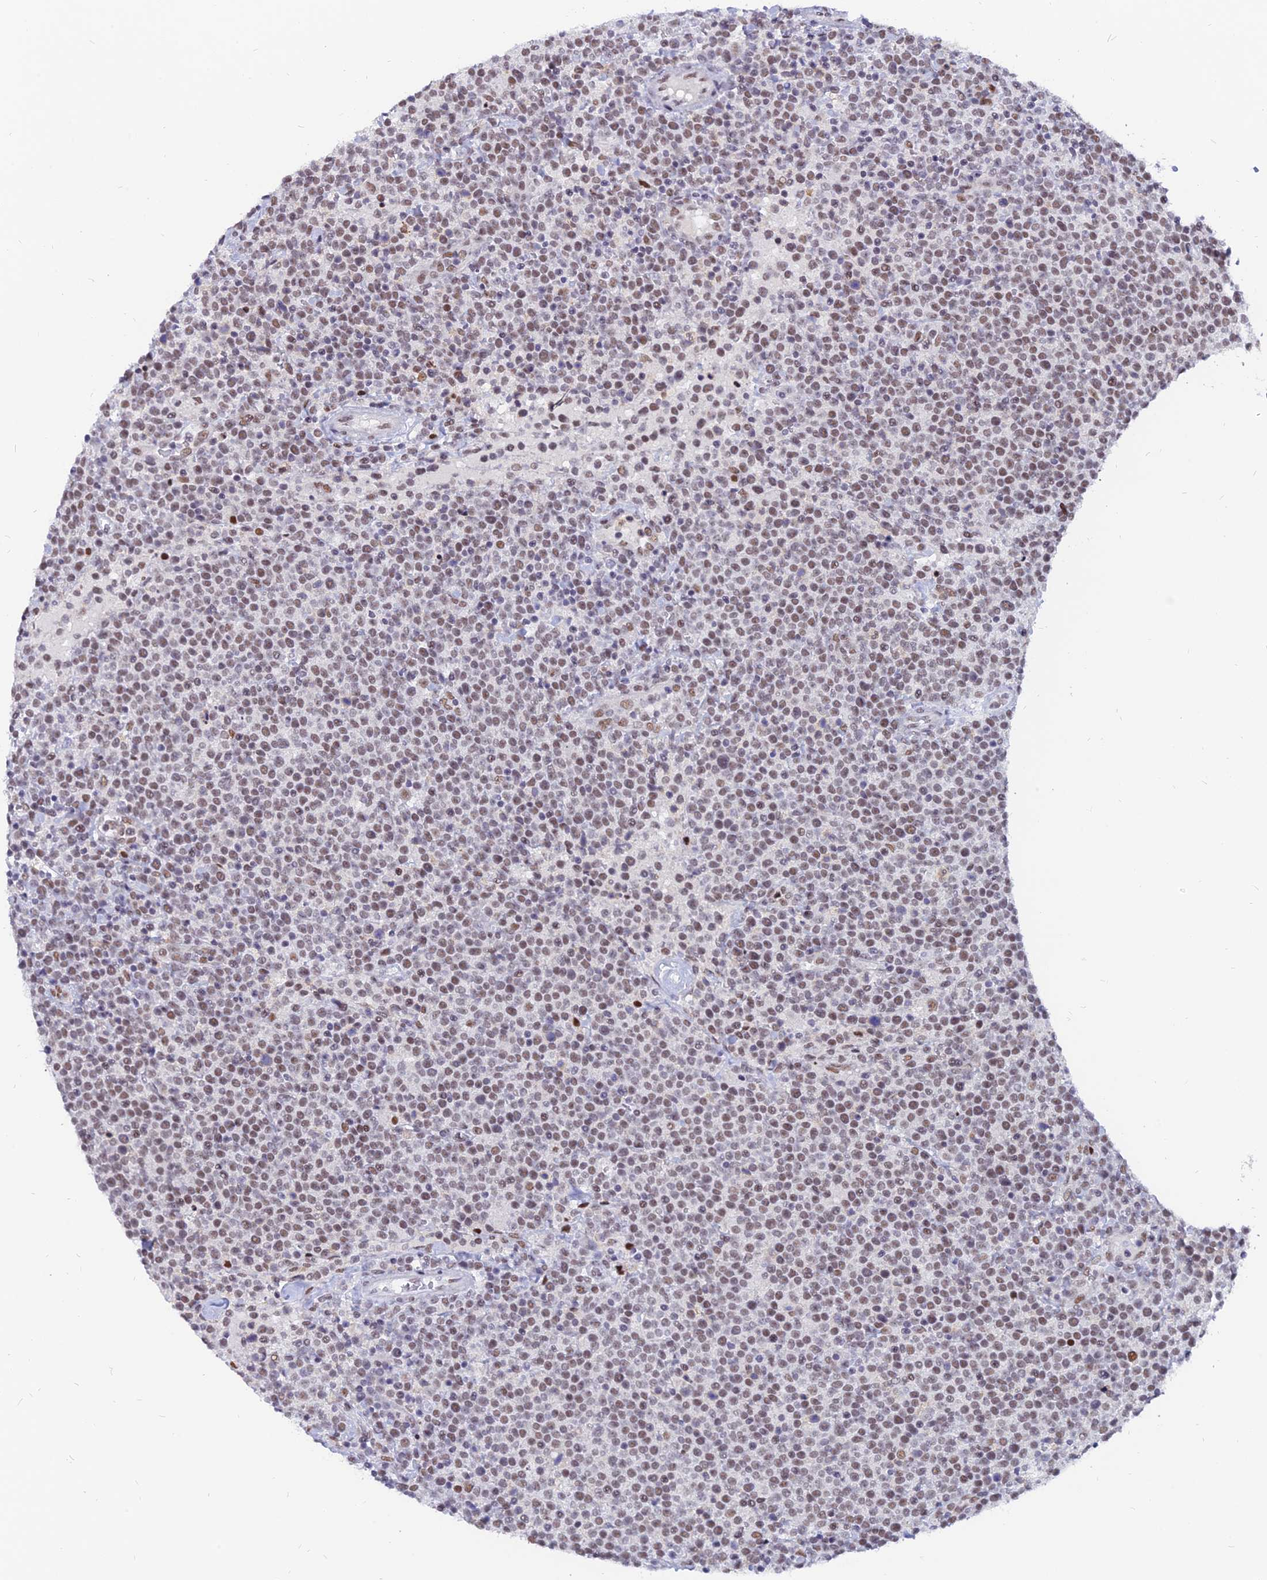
{"staining": {"intensity": "moderate", "quantity": "25%-75%", "location": "nuclear"}, "tissue": "lymphoma", "cell_type": "Tumor cells", "image_type": "cancer", "snomed": [{"axis": "morphology", "description": "Malignant lymphoma, non-Hodgkin's type, High grade"}, {"axis": "topography", "description": "Lymph node"}], "caption": "Human lymphoma stained with a protein marker exhibits moderate staining in tumor cells.", "gene": "DPY30", "patient": {"sex": "male", "age": 61}}